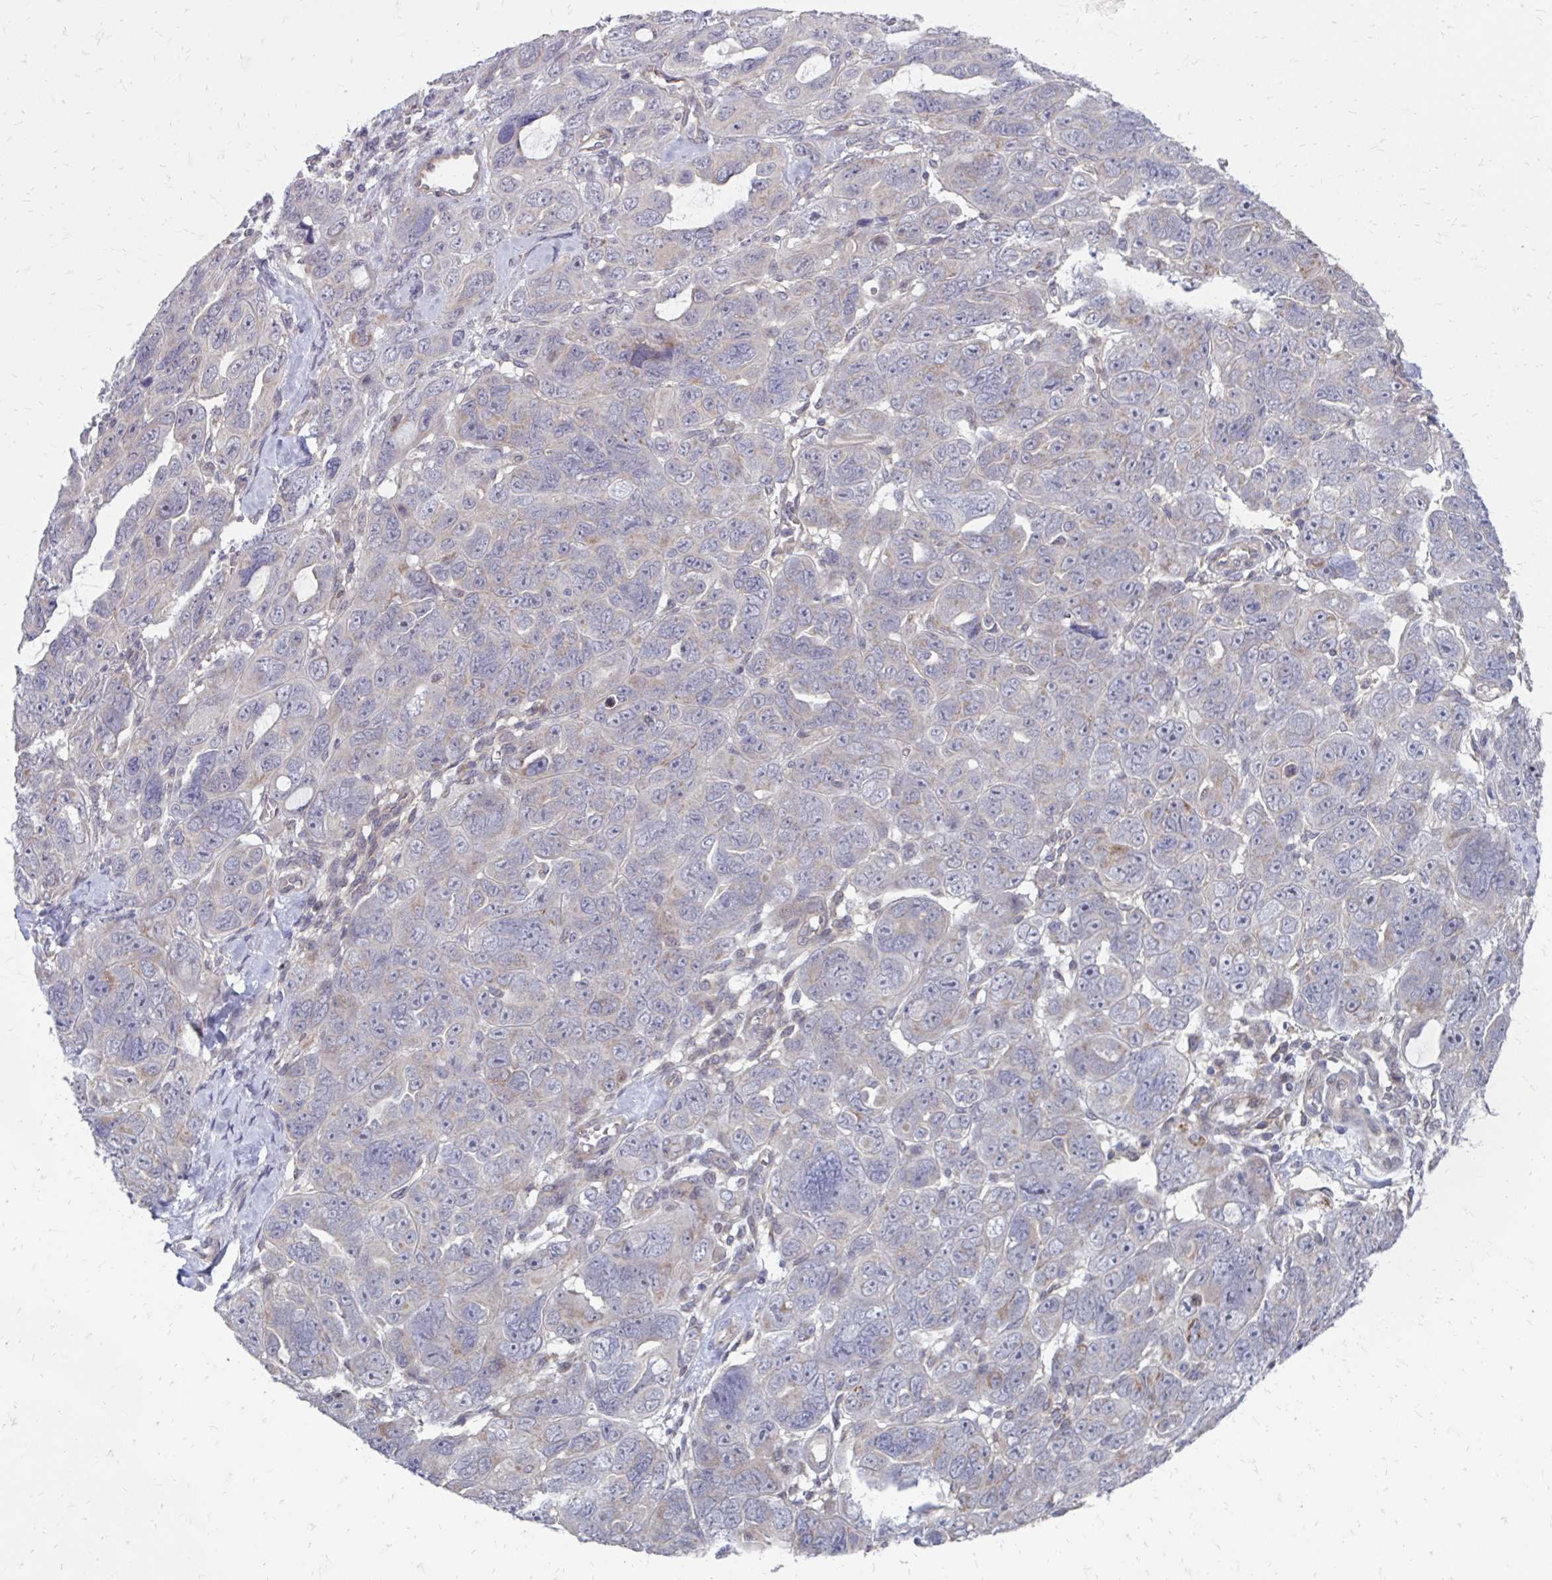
{"staining": {"intensity": "negative", "quantity": "none", "location": "none"}, "tissue": "ovarian cancer", "cell_type": "Tumor cells", "image_type": "cancer", "snomed": [{"axis": "morphology", "description": "Cystadenocarcinoma, serous, NOS"}, {"axis": "topography", "description": "Ovary"}], "caption": "Immunohistochemistry micrograph of neoplastic tissue: ovarian serous cystadenocarcinoma stained with DAB (3,3'-diaminobenzidine) demonstrates no significant protein staining in tumor cells.", "gene": "ITPR2", "patient": {"sex": "female", "age": 63}}